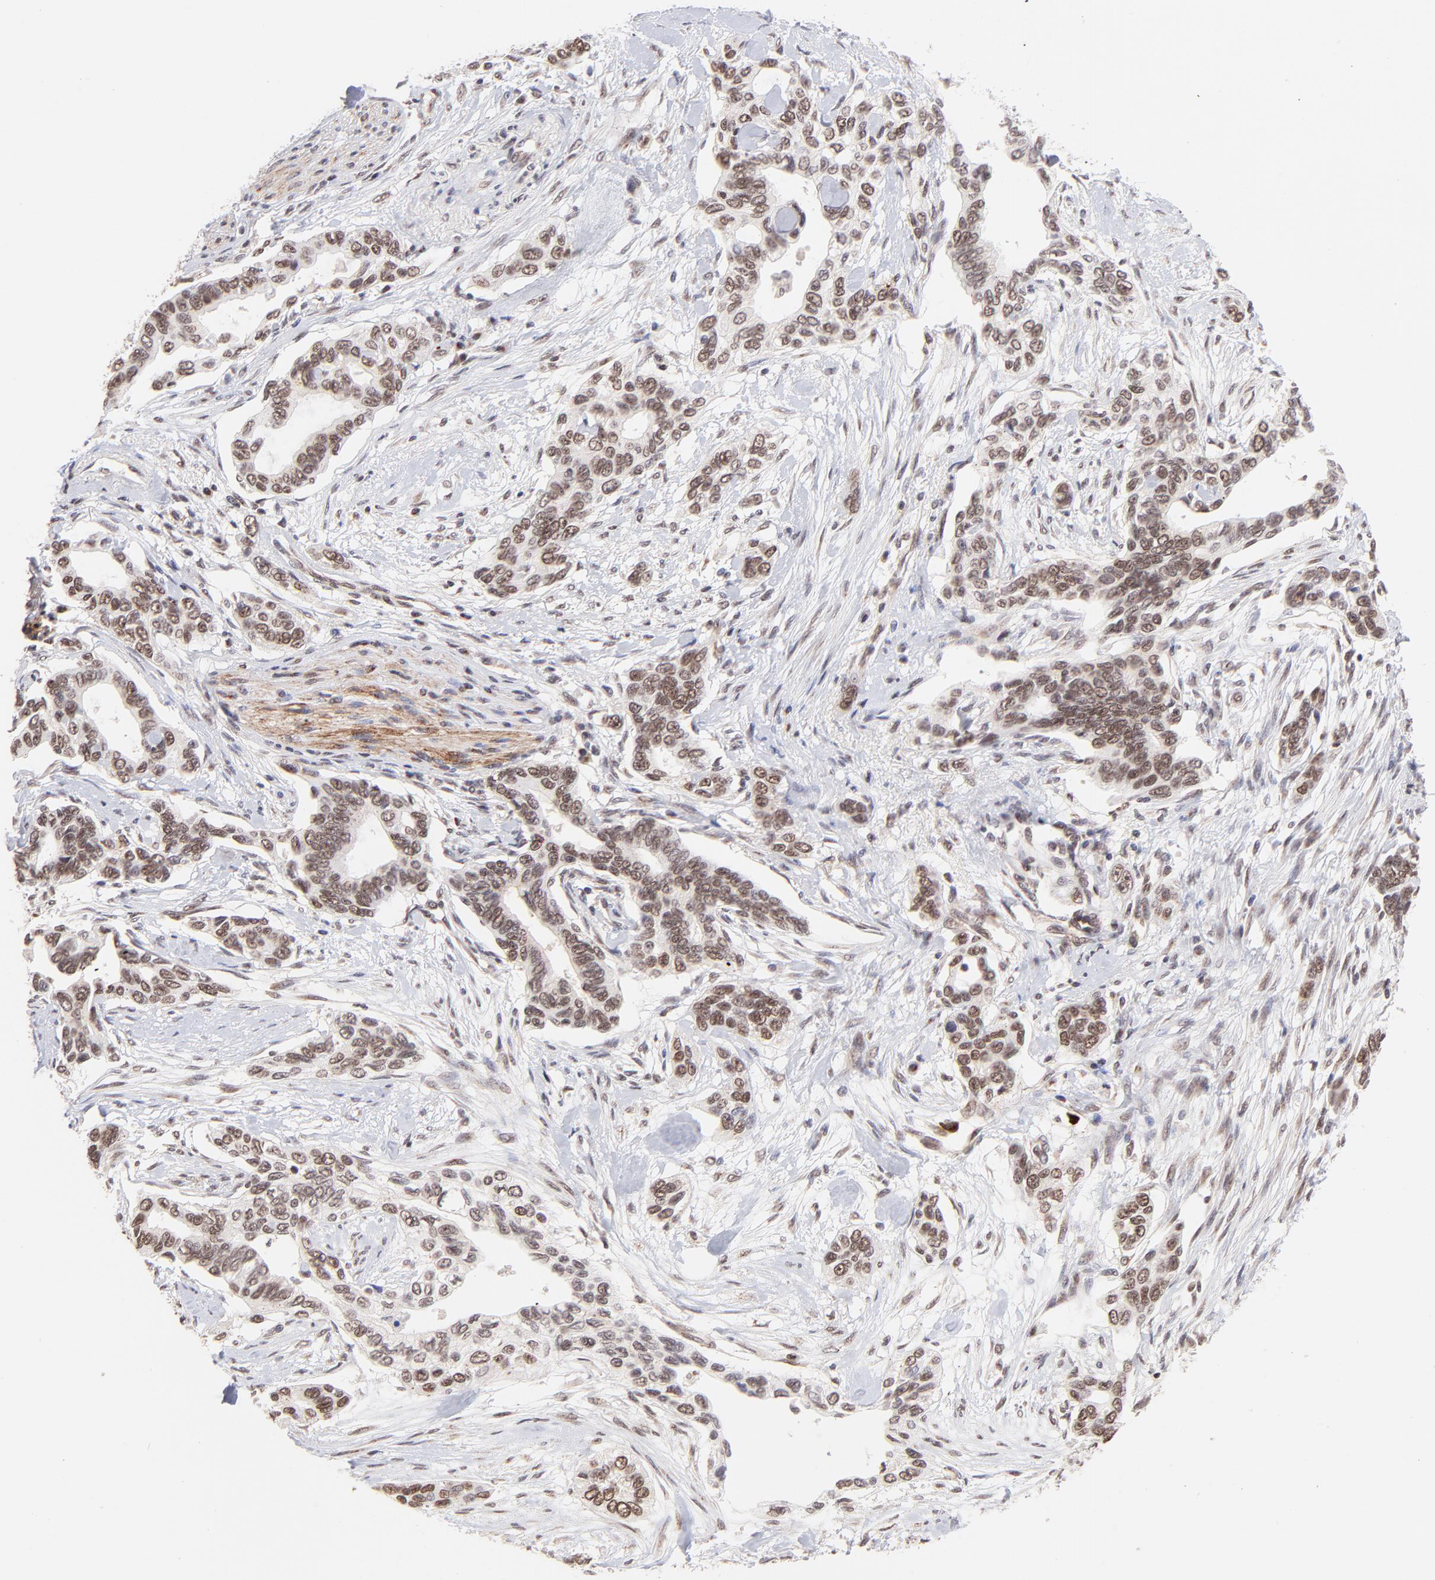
{"staining": {"intensity": "moderate", "quantity": ">75%", "location": "nuclear"}, "tissue": "pancreatic cancer", "cell_type": "Tumor cells", "image_type": "cancer", "snomed": [{"axis": "morphology", "description": "Adenocarcinoma, NOS"}, {"axis": "topography", "description": "Pancreas"}], "caption": "Pancreatic cancer (adenocarcinoma) was stained to show a protein in brown. There is medium levels of moderate nuclear positivity in approximately >75% of tumor cells.", "gene": "MED12", "patient": {"sex": "female", "age": 60}}